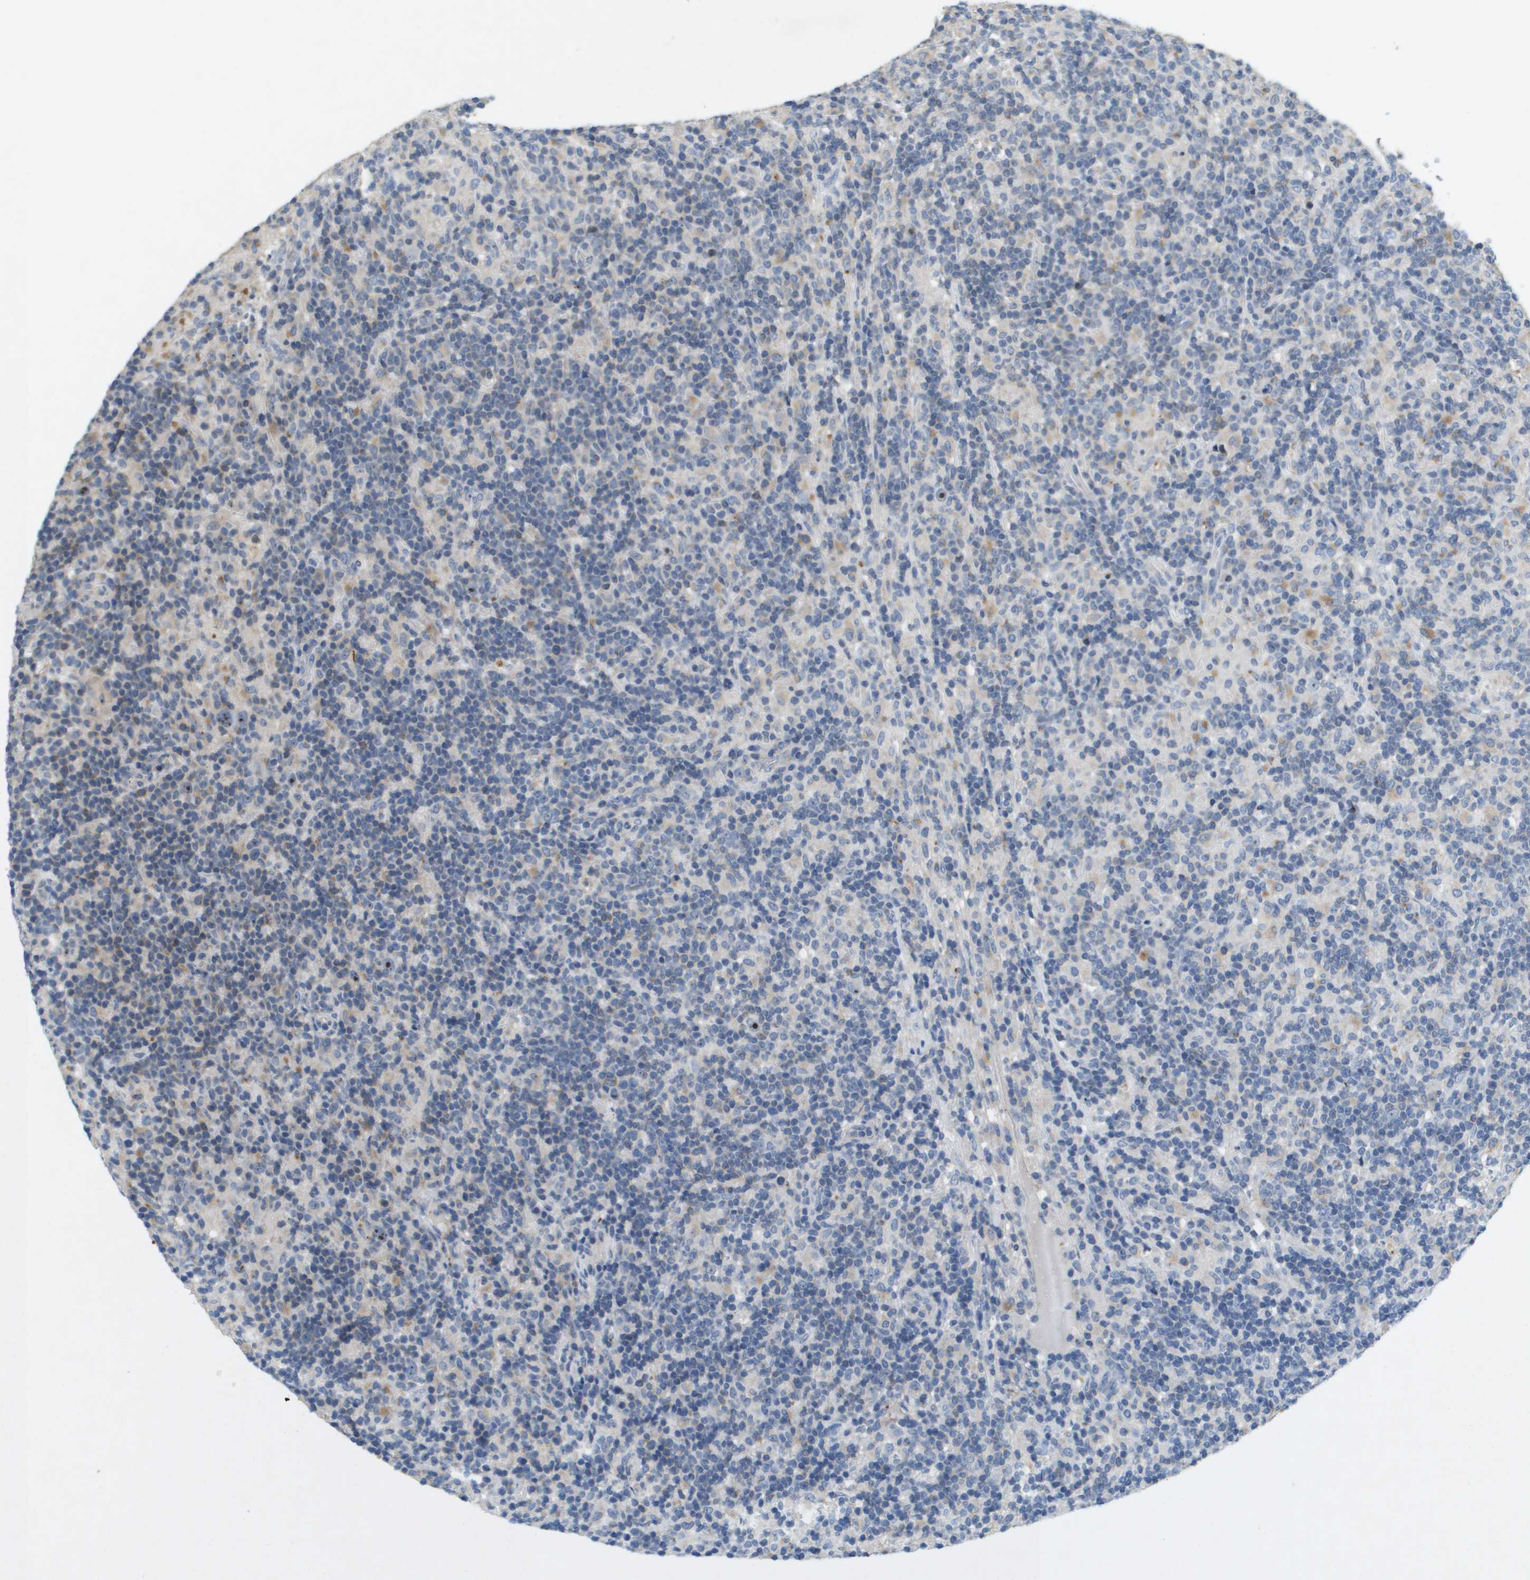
{"staining": {"intensity": "negative", "quantity": "none", "location": "none"}, "tissue": "lymphoma", "cell_type": "Tumor cells", "image_type": "cancer", "snomed": [{"axis": "morphology", "description": "Hodgkin's disease, NOS"}, {"axis": "topography", "description": "Lymph node"}], "caption": "This is an immunohistochemistry image of human Hodgkin's disease. There is no expression in tumor cells.", "gene": "B3GNT5", "patient": {"sex": "male", "age": 70}}